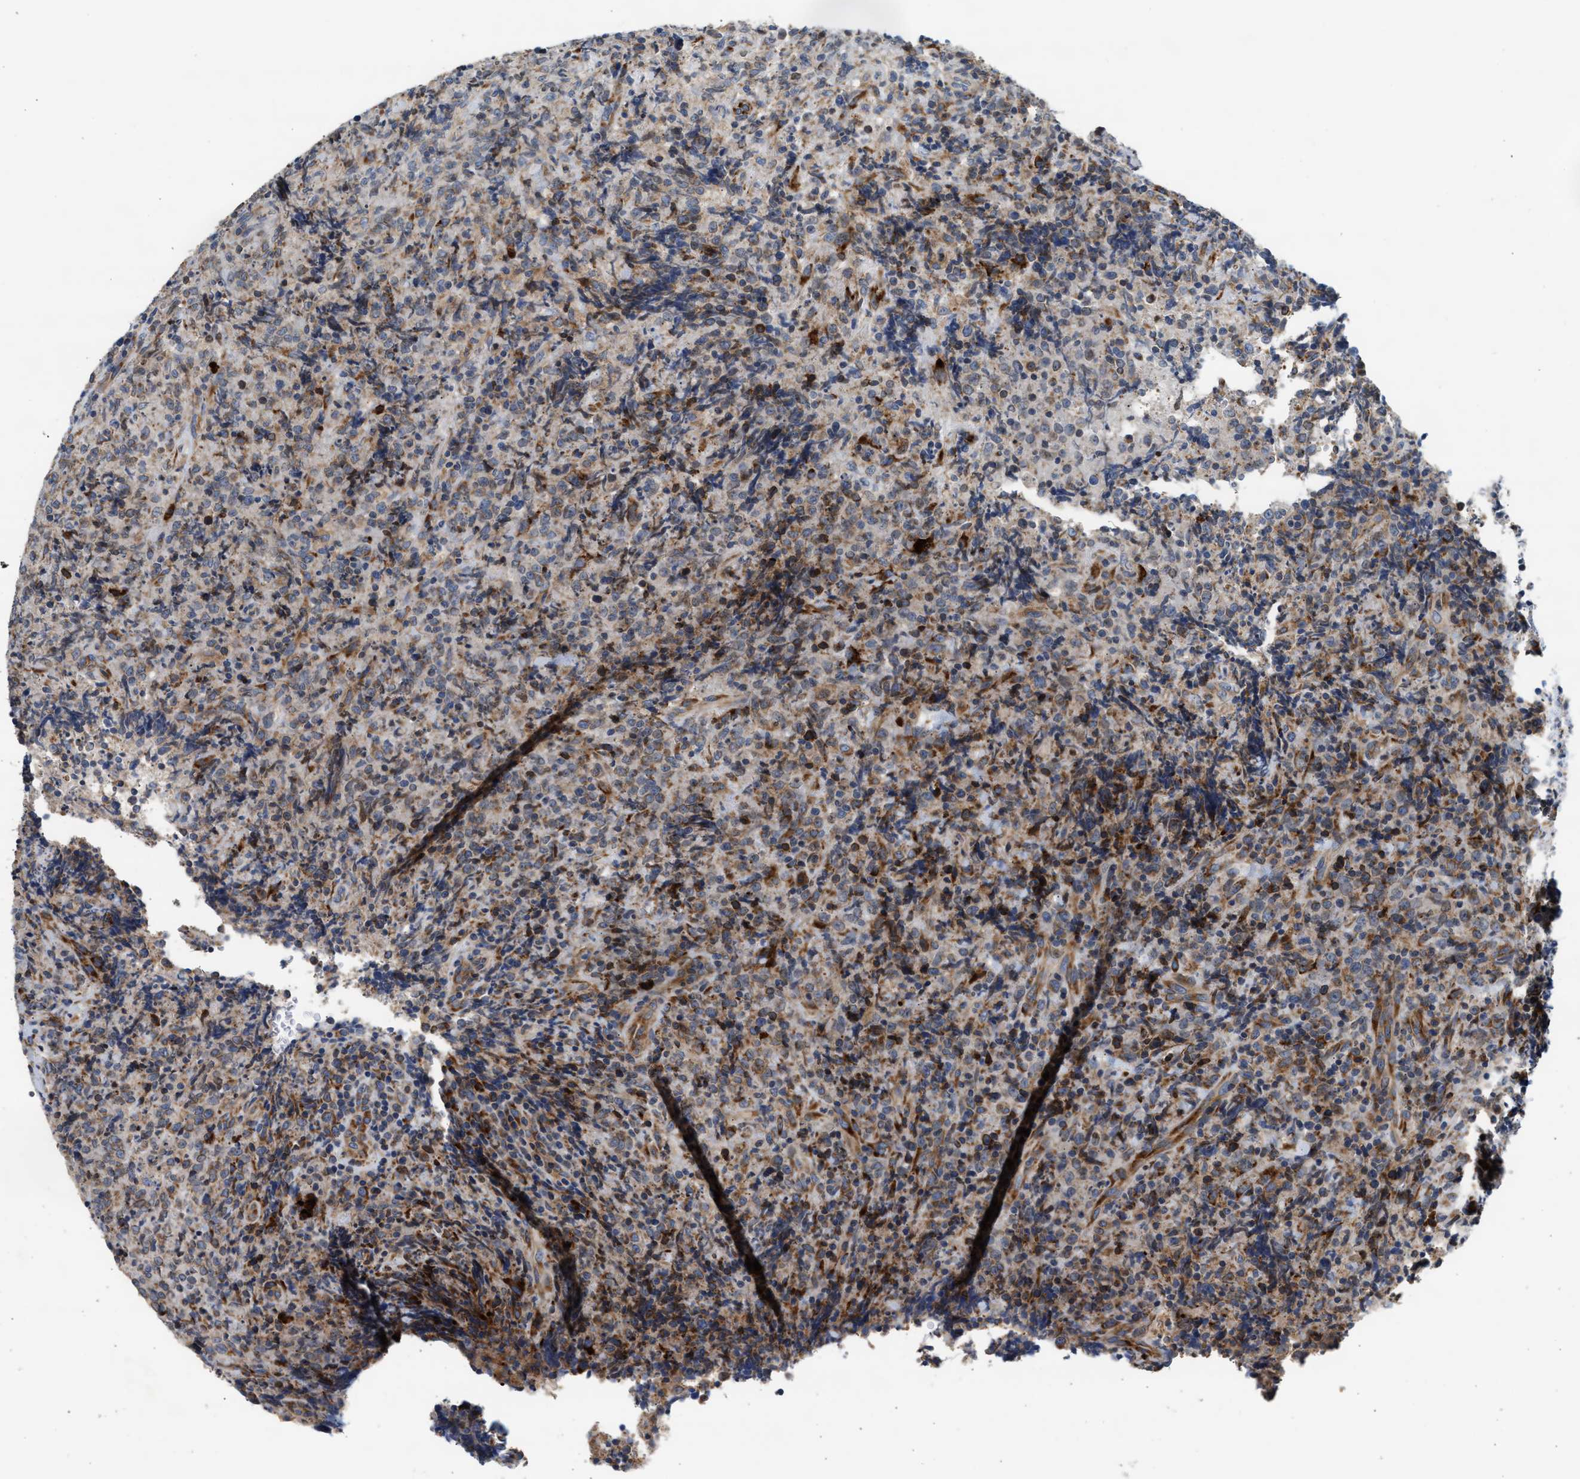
{"staining": {"intensity": "moderate", "quantity": "<25%", "location": "cytoplasmic/membranous"}, "tissue": "lymphoma", "cell_type": "Tumor cells", "image_type": "cancer", "snomed": [{"axis": "morphology", "description": "Malignant lymphoma, non-Hodgkin's type, High grade"}, {"axis": "topography", "description": "Tonsil"}], "caption": "DAB (3,3'-diaminobenzidine) immunohistochemical staining of lymphoma demonstrates moderate cytoplasmic/membranous protein expression in approximately <25% of tumor cells.", "gene": "AMZ1", "patient": {"sex": "female", "age": 36}}